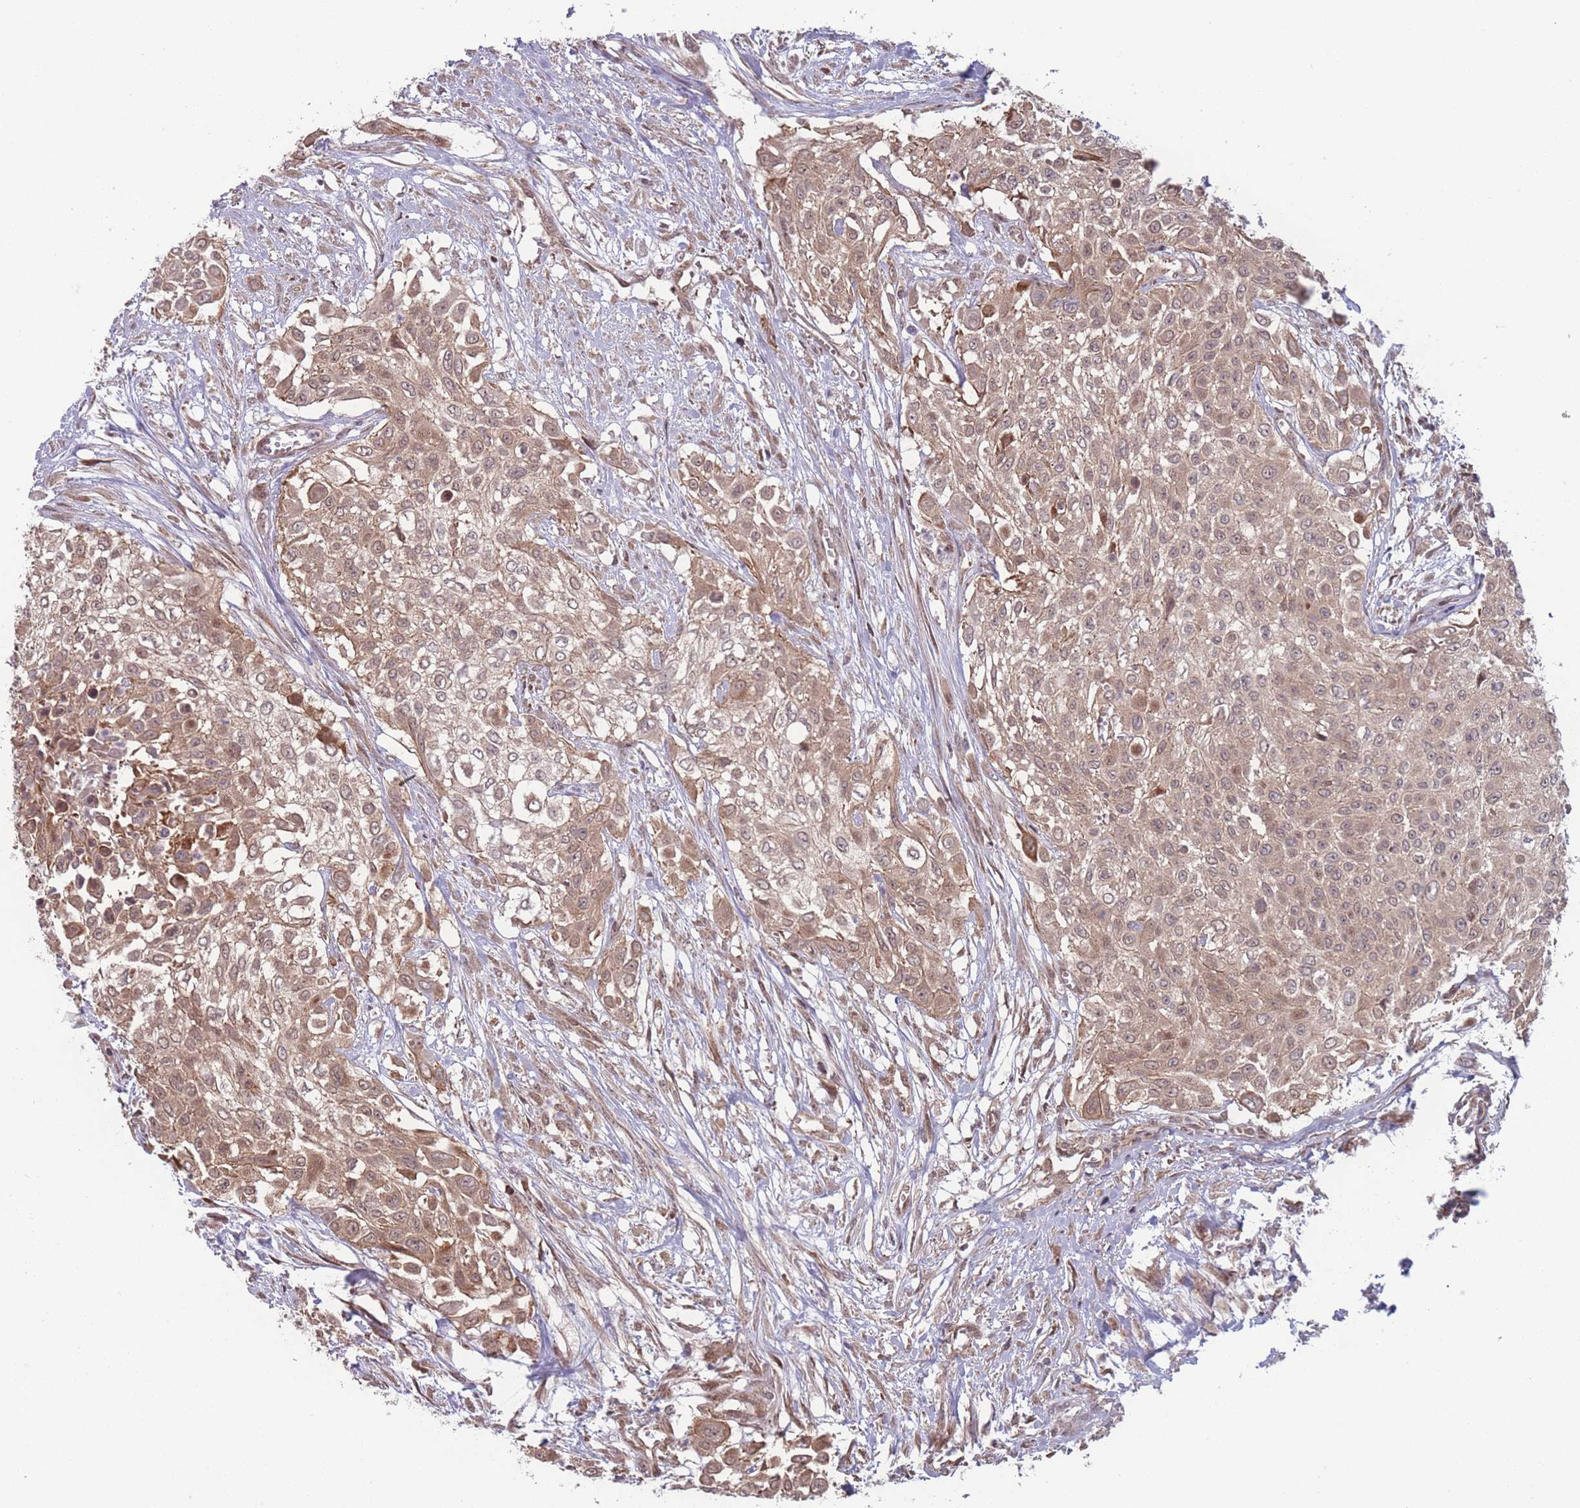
{"staining": {"intensity": "weak", "quantity": ">75%", "location": "cytoplasmic/membranous,nuclear"}, "tissue": "urothelial cancer", "cell_type": "Tumor cells", "image_type": "cancer", "snomed": [{"axis": "morphology", "description": "Urothelial carcinoma, High grade"}, {"axis": "topography", "description": "Urinary bladder"}], "caption": "Immunohistochemistry staining of urothelial cancer, which displays low levels of weak cytoplasmic/membranous and nuclear positivity in approximately >75% of tumor cells indicating weak cytoplasmic/membranous and nuclear protein positivity. The staining was performed using DAB (brown) for protein detection and nuclei were counterstained in hematoxylin (blue).", "gene": "RPS18", "patient": {"sex": "male", "age": 57}}